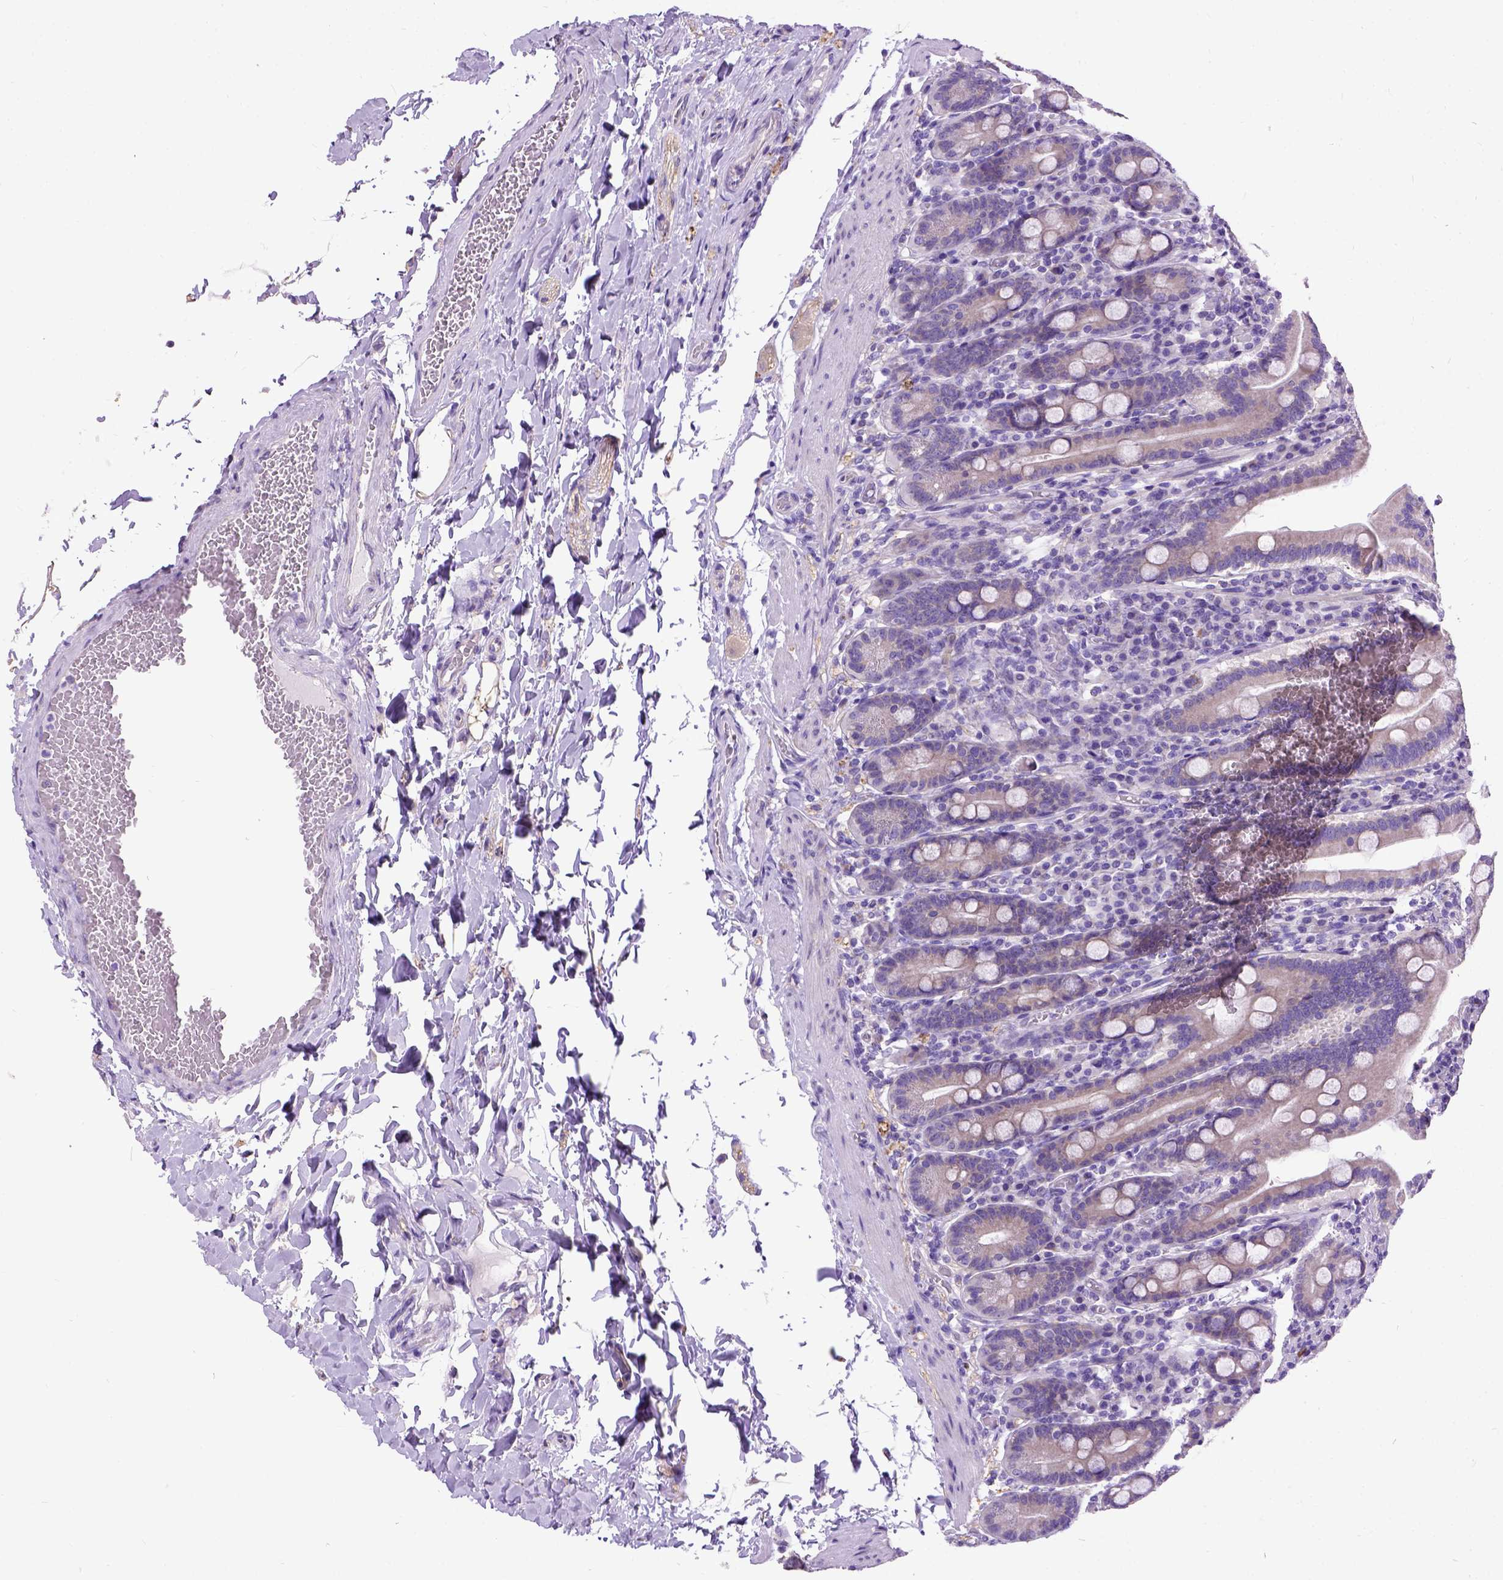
{"staining": {"intensity": "weak", "quantity": "25%-75%", "location": "cytoplasmic/membranous"}, "tissue": "small intestine", "cell_type": "Glandular cells", "image_type": "normal", "snomed": [{"axis": "morphology", "description": "Normal tissue, NOS"}, {"axis": "topography", "description": "Small intestine"}], "caption": "Unremarkable small intestine demonstrates weak cytoplasmic/membranous expression in approximately 25%-75% of glandular cells, visualized by immunohistochemistry. The protein of interest is stained brown, and the nuclei are stained in blue (DAB IHC with brightfield microscopy, high magnification).", "gene": "CFAP54", "patient": {"sex": "male", "age": 26}}